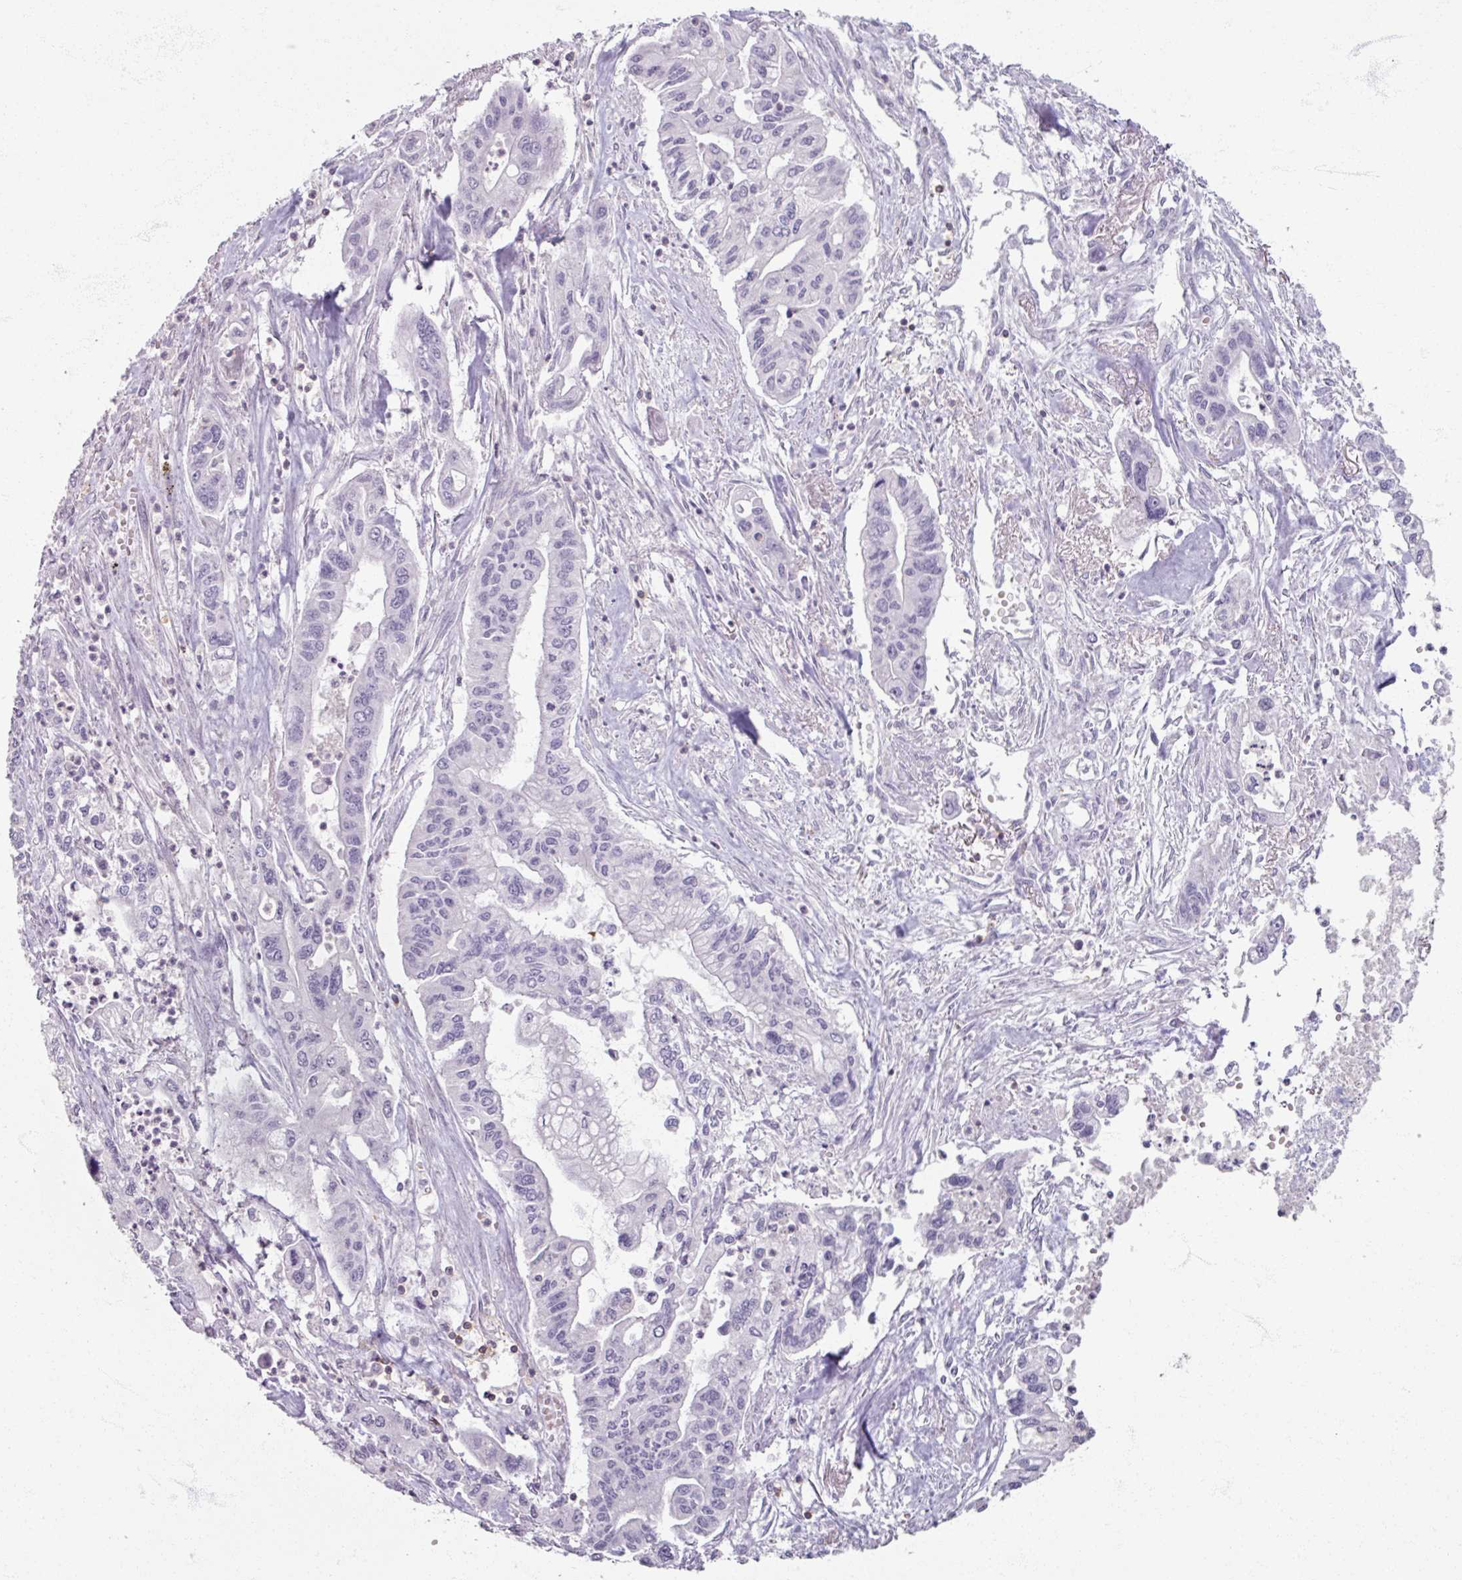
{"staining": {"intensity": "negative", "quantity": "none", "location": "none"}, "tissue": "pancreatic cancer", "cell_type": "Tumor cells", "image_type": "cancer", "snomed": [{"axis": "morphology", "description": "Adenocarcinoma, NOS"}, {"axis": "topography", "description": "Pancreas"}], "caption": "Image shows no protein staining in tumor cells of pancreatic adenocarcinoma tissue. (Stains: DAB (3,3'-diaminobenzidine) immunohistochemistry with hematoxylin counter stain, Microscopy: brightfield microscopy at high magnification).", "gene": "PTPRC", "patient": {"sex": "male", "age": 62}}